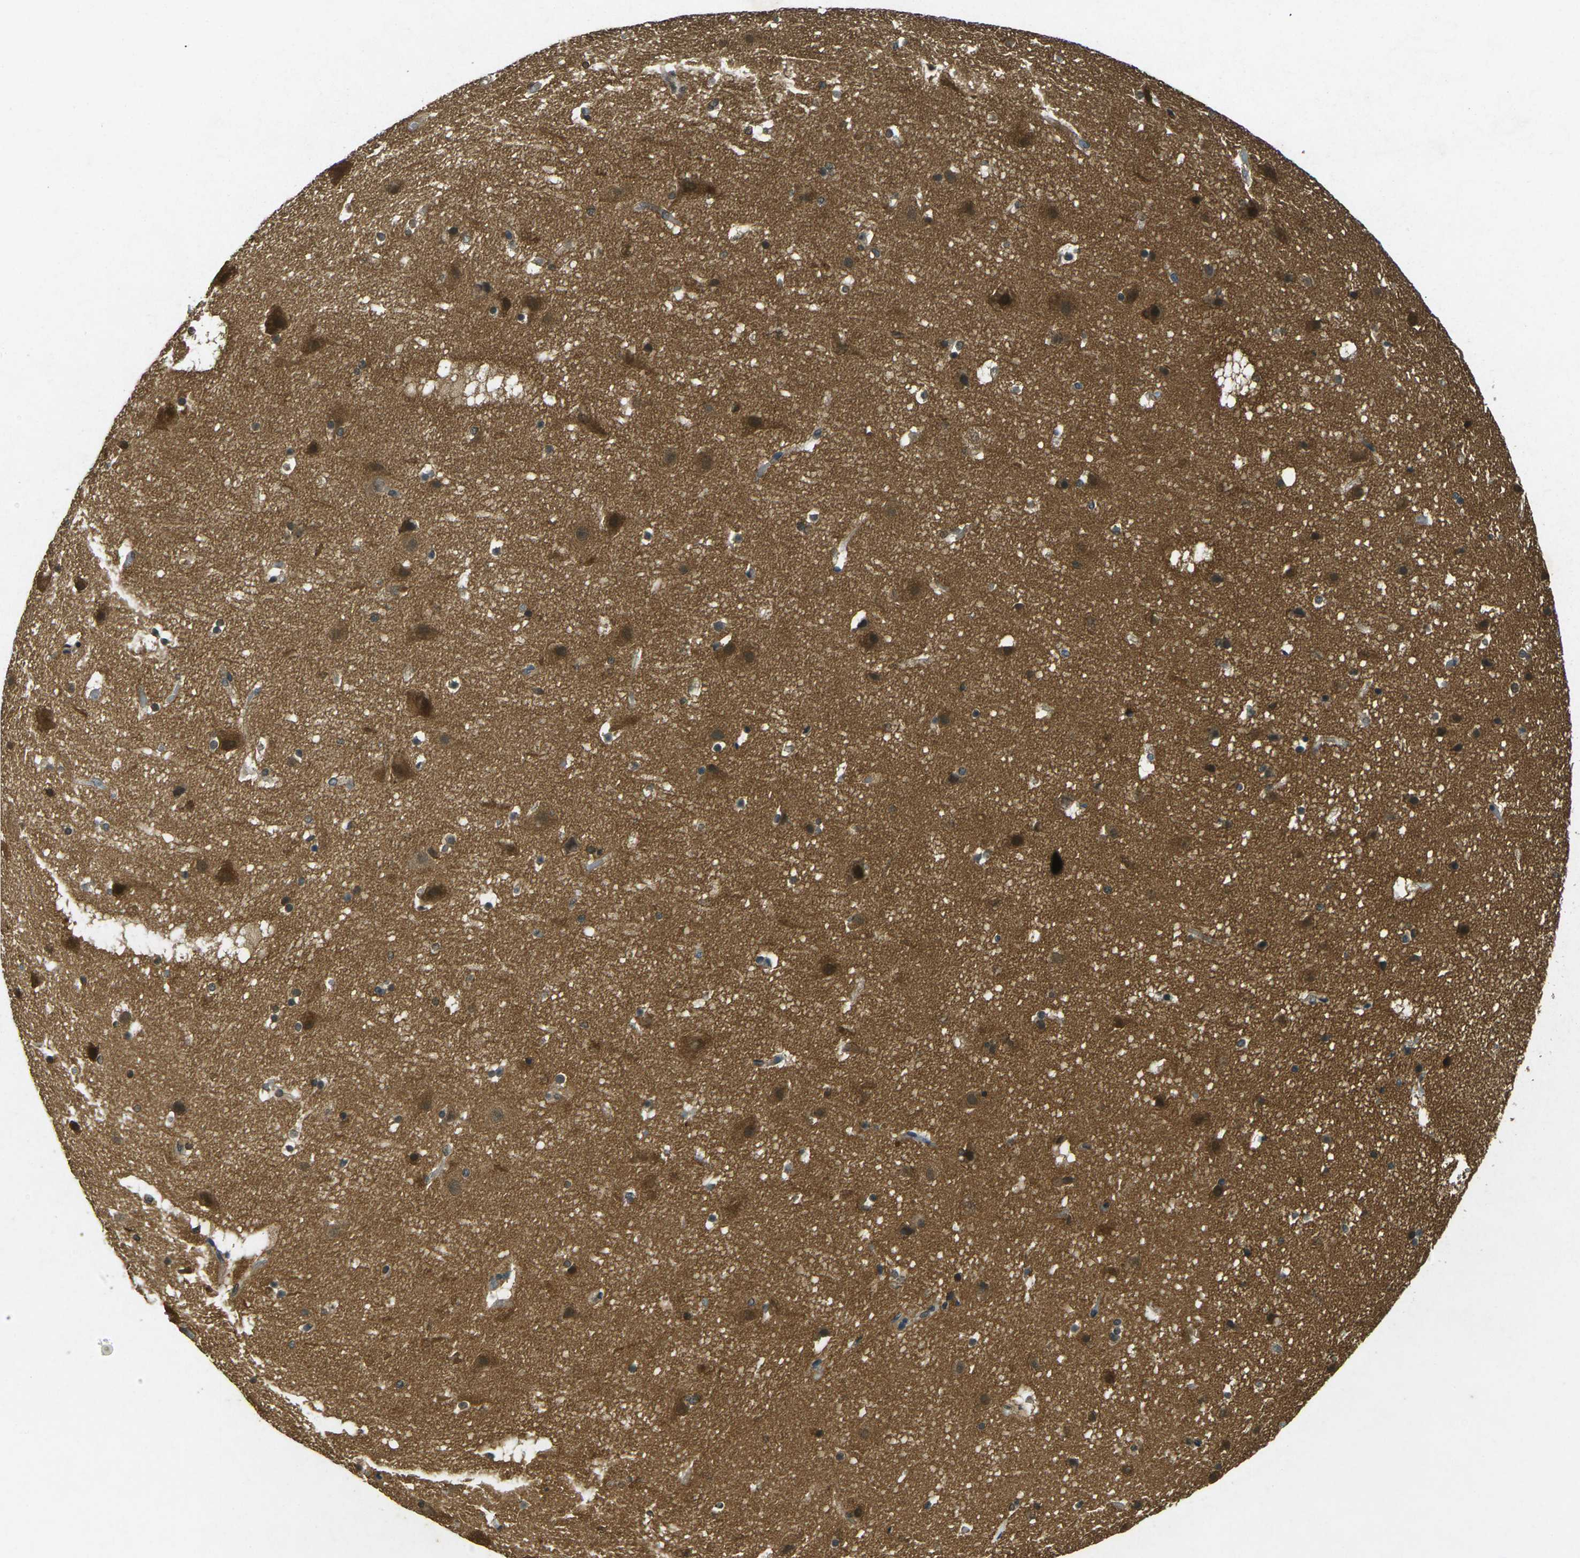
{"staining": {"intensity": "negative", "quantity": "none", "location": "none"}, "tissue": "cerebral cortex", "cell_type": "Endothelial cells", "image_type": "normal", "snomed": [{"axis": "morphology", "description": "Normal tissue, NOS"}, {"axis": "topography", "description": "Cerebral cortex"}], "caption": "This image is of unremarkable cerebral cortex stained with IHC to label a protein in brown with the nuclei are counter-stained blue. There is no staining in endothelial cells. The staining was performed using DAB to visualize the protein expression in brown, while the nuclei were stained in blue with hematoxylin (Magnification: 20x).", "gene": "PDE2A", "patient": {"sex": "male", "age": 45}}